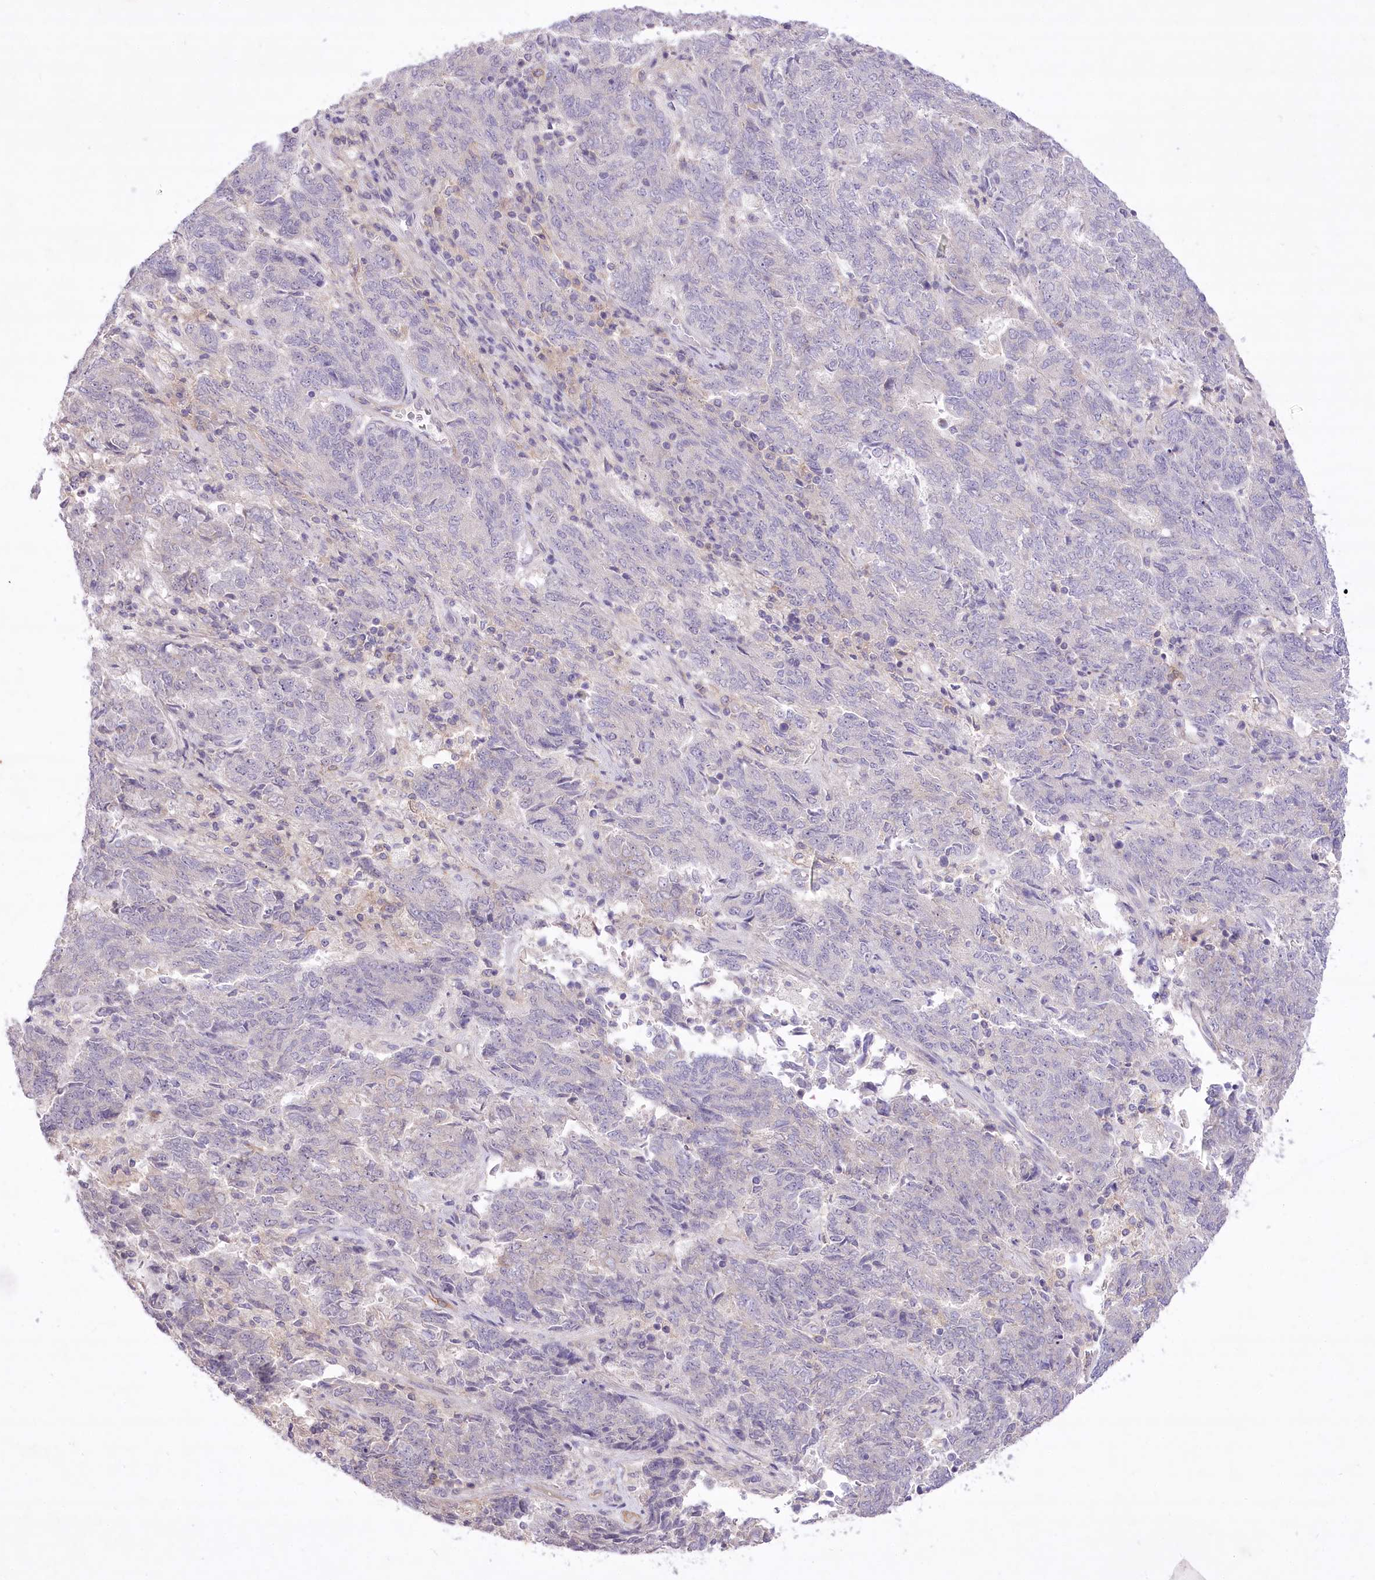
{"staining": {"intensity": "negative", "quantity": "none", "location": "none"}, "tissue": "endometrial cancer", "cell_type": "Tumor cells", "image_type": "cancer", "snomed": [{"axis": "morphology", "description": "Adenocarcinoma, NOS"}, {"axis": "topography", "description": "Endometrium"}], "caption": "Photomicrograph shows no significant protein expression in tumor cells of adenocarcinoma (endometrial). (DAB IHC, high magnification).", "gene": "ENPP1", "patient": {"sex": "female", "age": 80}}